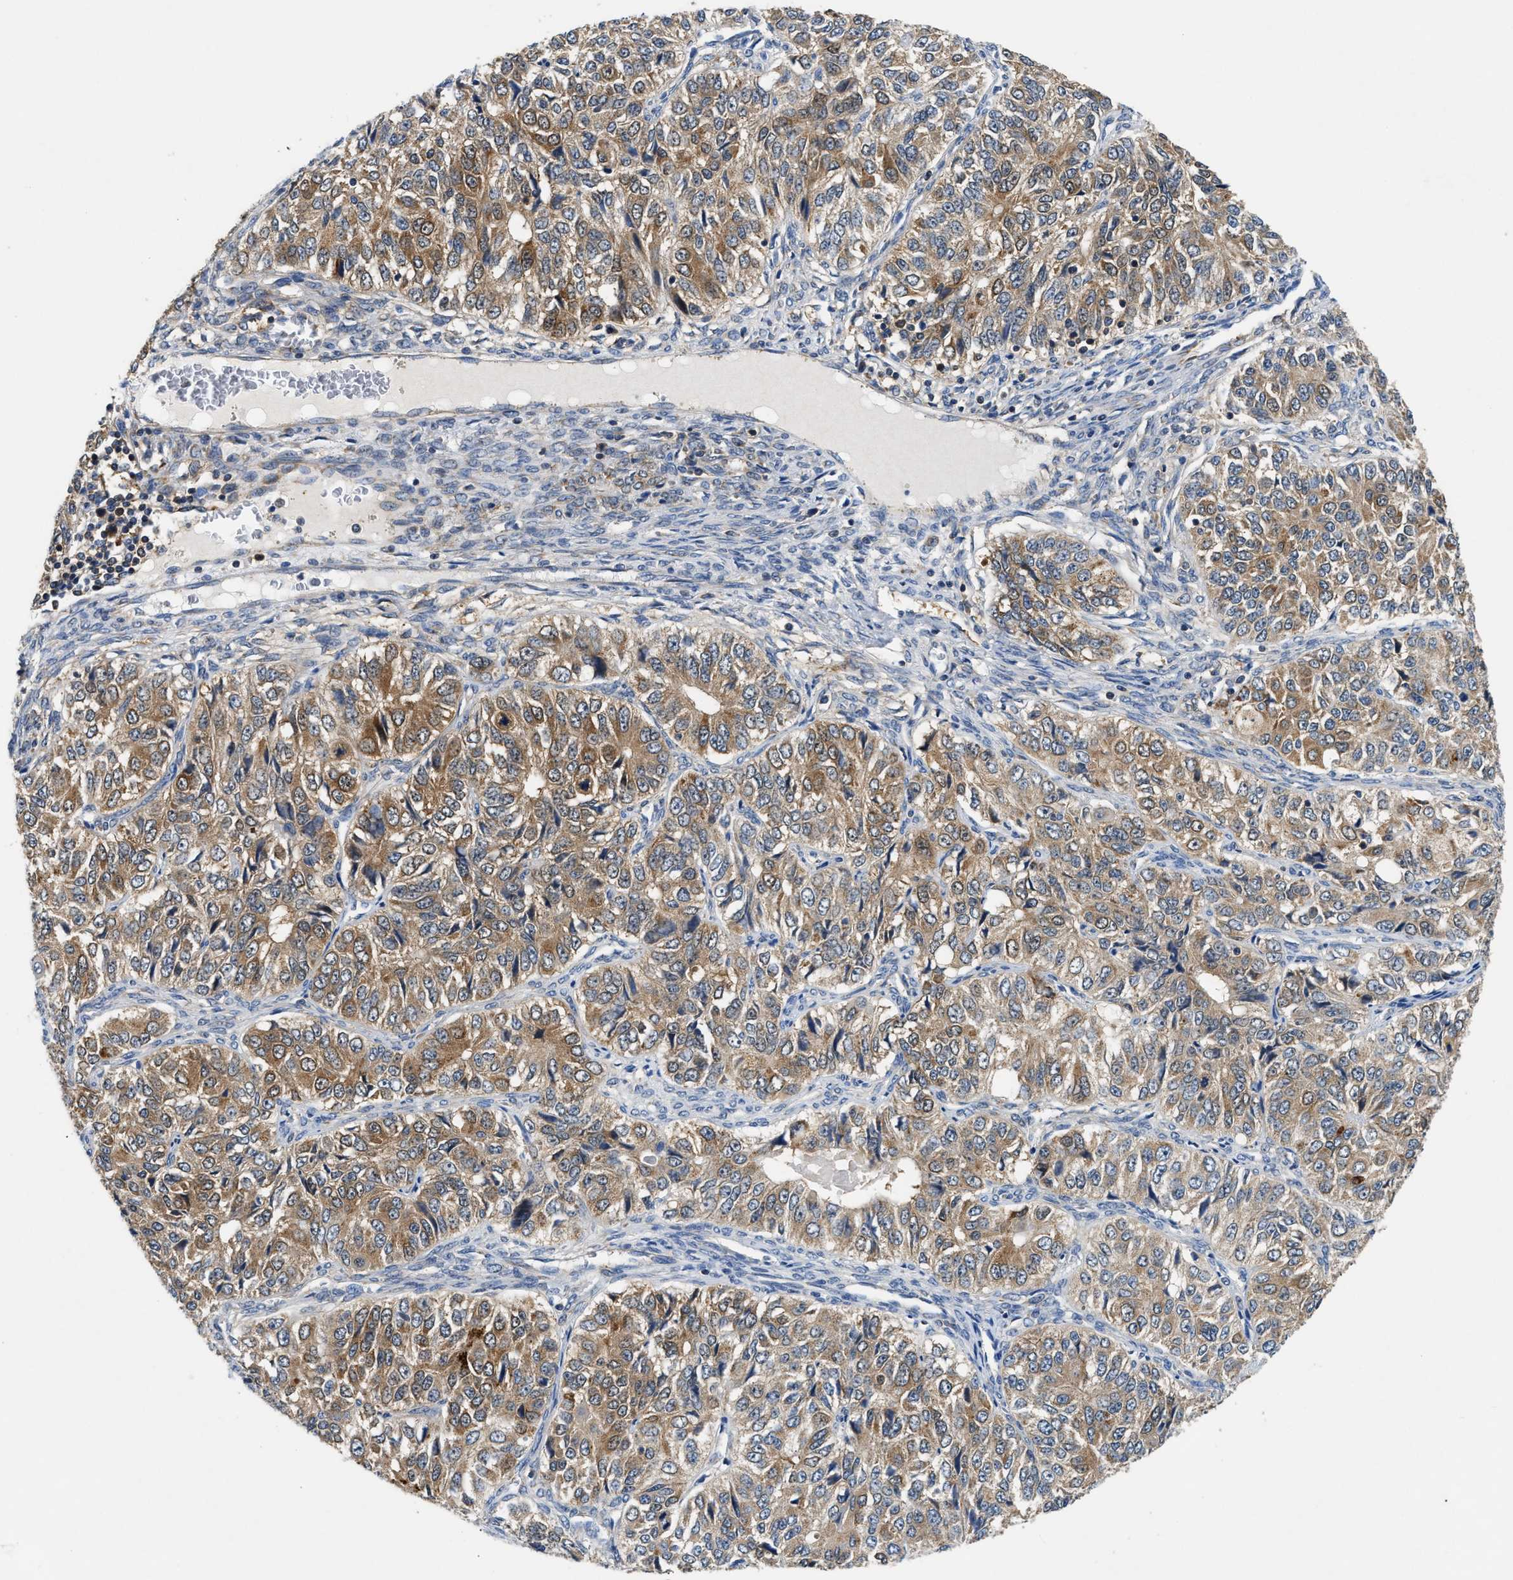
{"staining": {"intensity": "moderate", "quantity": ">75%", "location": "cytoplasmic/membranous"}, "tissue": "ovarian cancer", "cell_type": "Tumor cells", "image_type": "cancer", "snomed": [{"axis": "morphology", "description": "Carcinoma, endometroid"}, {"axis": "topography", "description": "Ovary"}], "caption": "There is medium levels of moderate cytoplasmic/membranous positivity in tumor cells of ovarian endometroid carcinoma, as demonstrated by immunohistochemical staining (brown color).", "gene": "CCM2", "patient": {"sex": "female", "age": 51}}